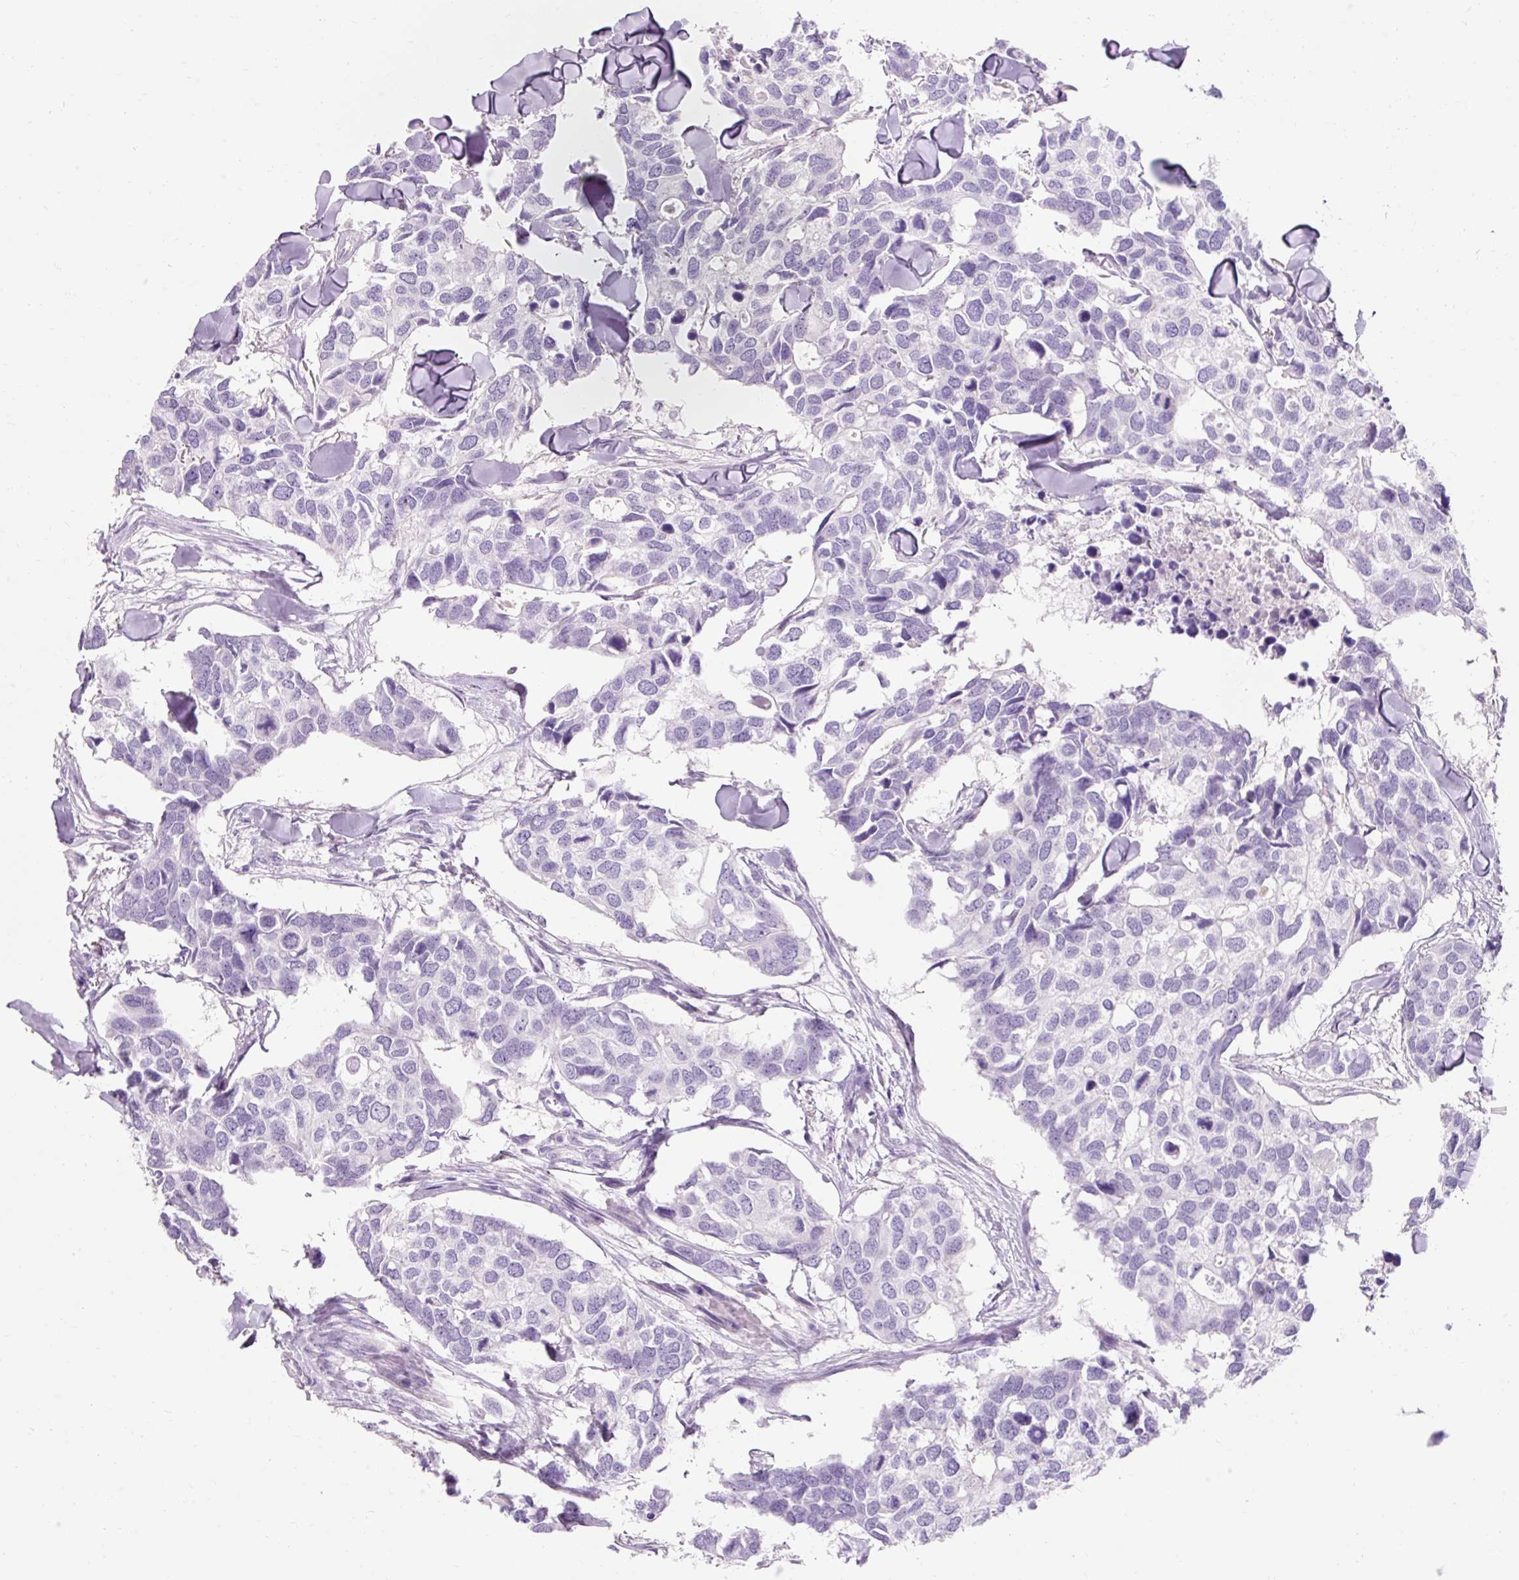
{"staining": {"intensity": "negative", "quantity": "none", "location": "none"}, "tissue": "breast cancer", "cell_type": "Tumor cells", "image_type": "cancer", "snomed": [{"axis": "morphology", "description": "Duct carcinoma"}, {"axis": "topography", "description": "Breast"}], "caption": "Histopathology image shows no protein staining in tumor cells of invasive ductal carcinoma (breast) tissue.", "gene": "TMEM213", "patient": {"sex": "female", "age": 83}}